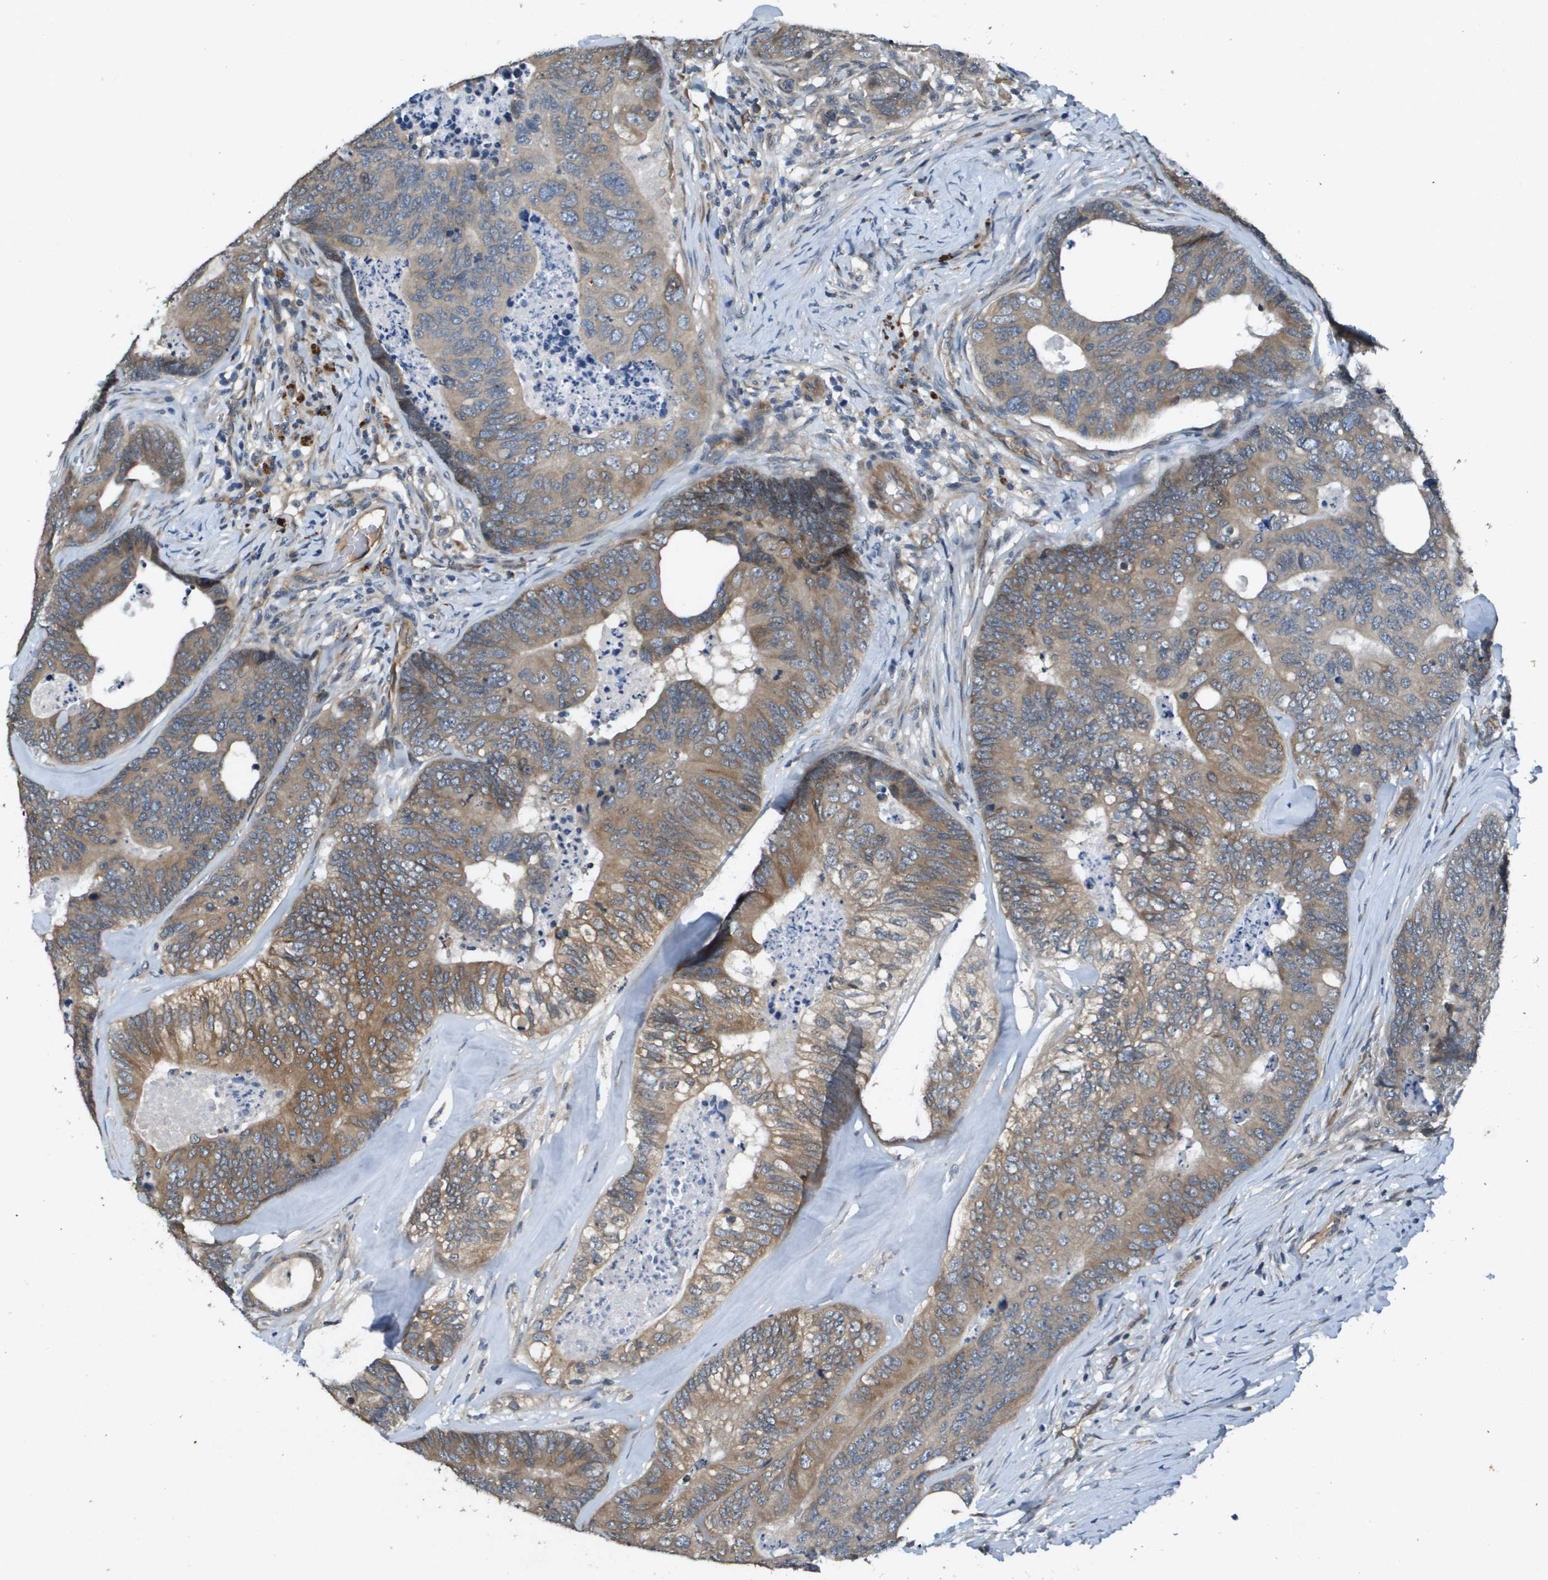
{"staining": {"intensity": "moderate", "quantity": ">75%", "location": "cytoplasmic/membranous"}, "tissue": "colorectal cancer", "cell_type": "Tumor cells", "image_type": "cancer", "snomed": [{"axis": "morphology", "description": "Adenocarcinoma, NOS"}, {"axis": "topography", "description": "Colon"}], "caption": "Immunohistochemistry staining of colorectal cancer, which shows medium levels of moderate cytoplasmic/membranous staining in approximately >75% of tumor cells indicating moderate cytoplasmic/membranous protein positivity. The staining was performed using DAB (brown) for protein detection and nuclei were counterstained in hematoxylin (blue).", "gene": "PGAP3", "patient": {"sex": "female", "age": 67}}